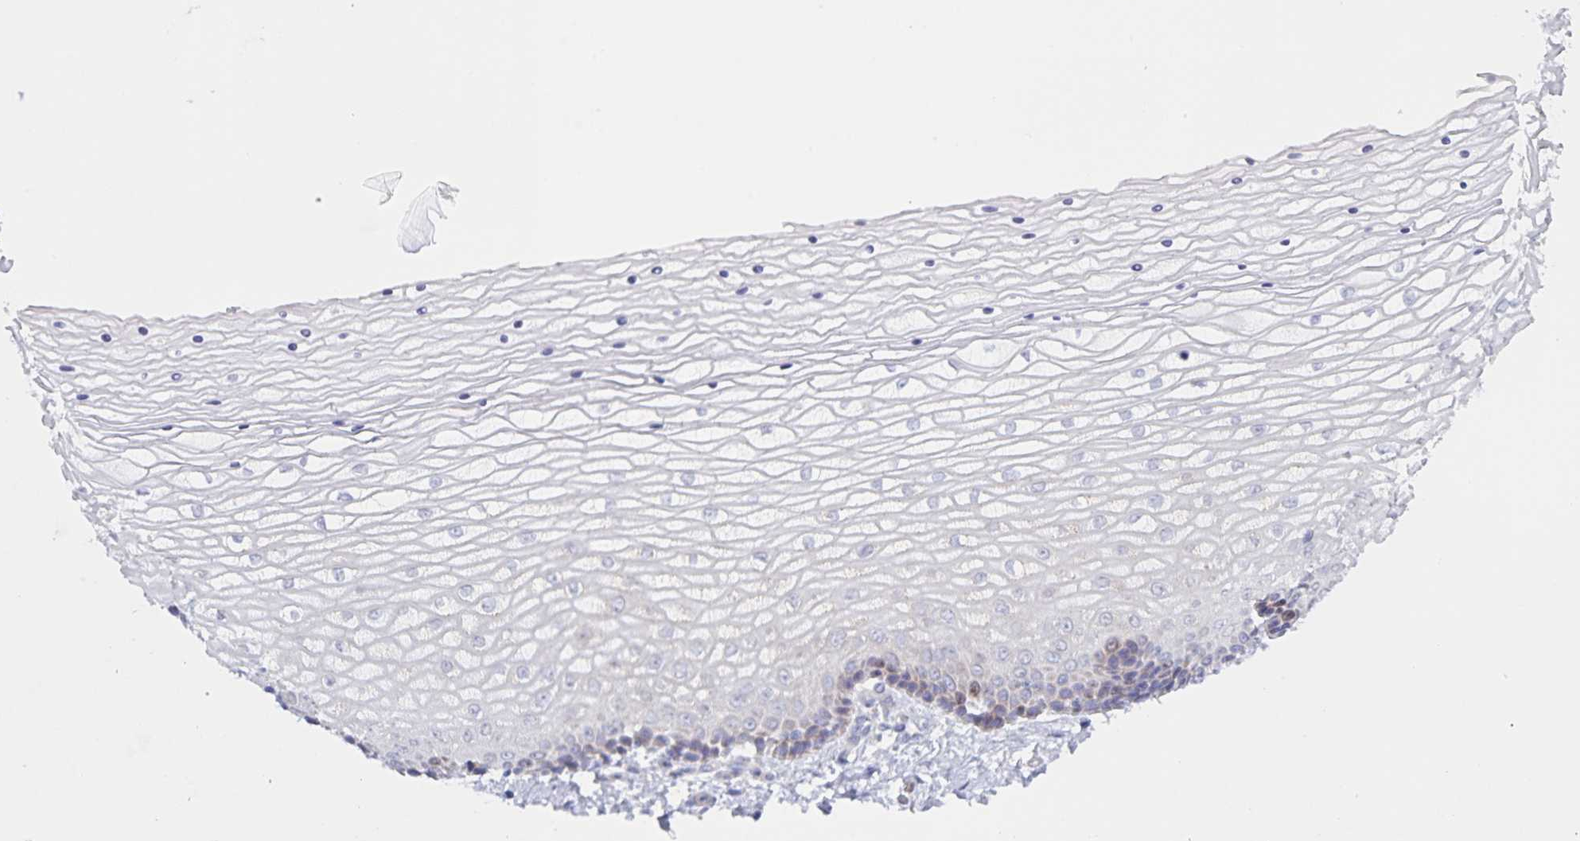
{"staining": {"intensity": "moderate", "quantity": "<25%", "location": "nuclear"}, "tissue": "vagina", "cell_type": "Squamous epithelial cells", "image_type": "normal", "snomed": [{"axis": "morphology", "description": "Normal tissue, NOS"}, {"axis": "topography", "description": "Vagina"}], "caption": "DAB immunohistochemical staining of benign human vagina exhibits moderate nuclear protein expression in about <25% of squamous epithelial cells. The protein of interest is shown in brown color, while the nuclei are stained blue.", "gene": "CENPH", "patient": {"sex": "female", "age": 45}}